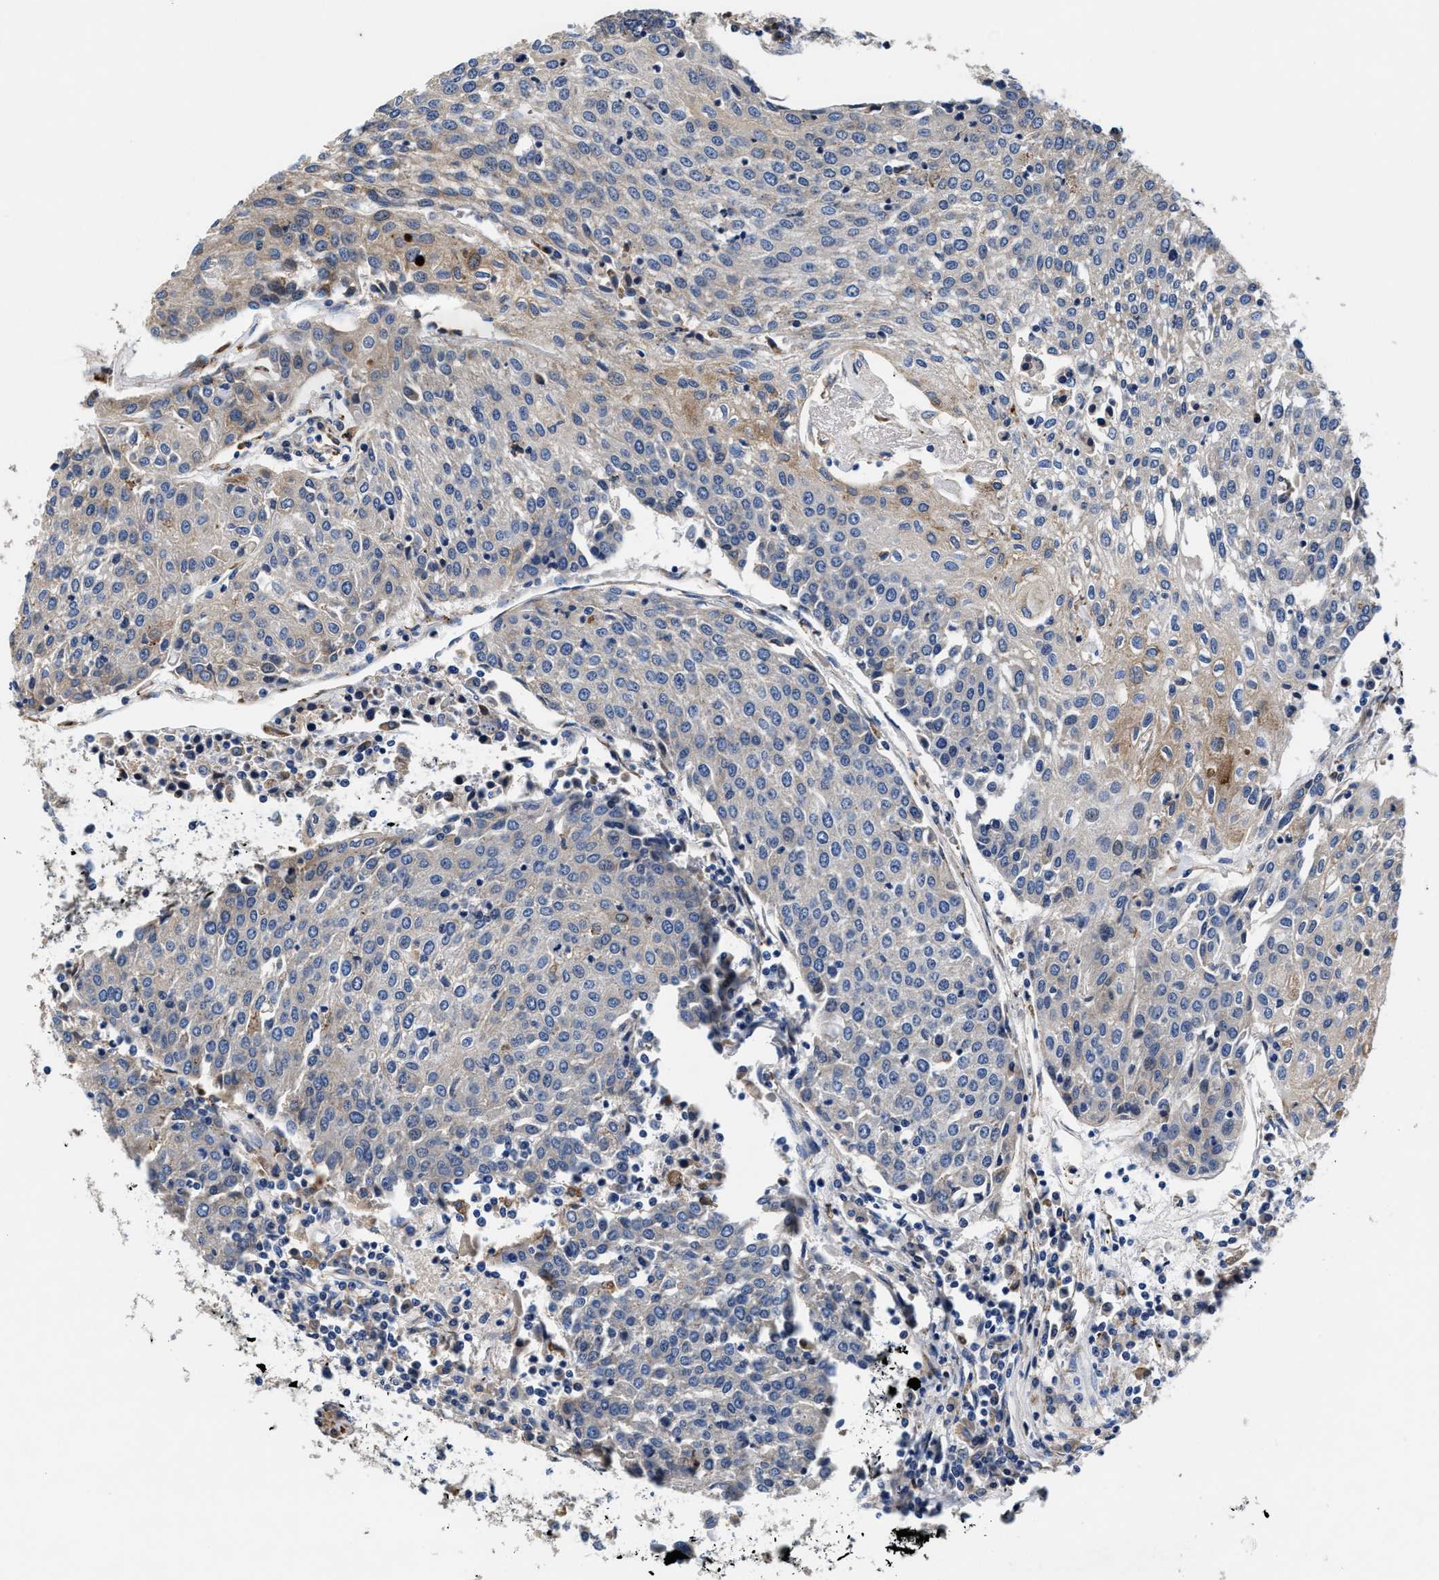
{"staining": {"intensity": "moderate", "quantity": "<25%", "location": "cytoplasmic/membranous"}, "tissue": "urothelial cancer", "cell_type": "Tumor cells", "image_type": "cancer", "snomed": [{"axis": "morphology", "description": "Urothelial carcinoma, High grade"}, {"axis": "topography", "description": "Urinary bladder"}], "caption": "Immunohistochemical staining of human urothelial carcinoma (high-grade) exhibits moderate cytoplasmic/membranous protein staining in about <25% of tumor cells.", "gene": "SLC12A2", "patient": {"sex": "female", "age": 85}}